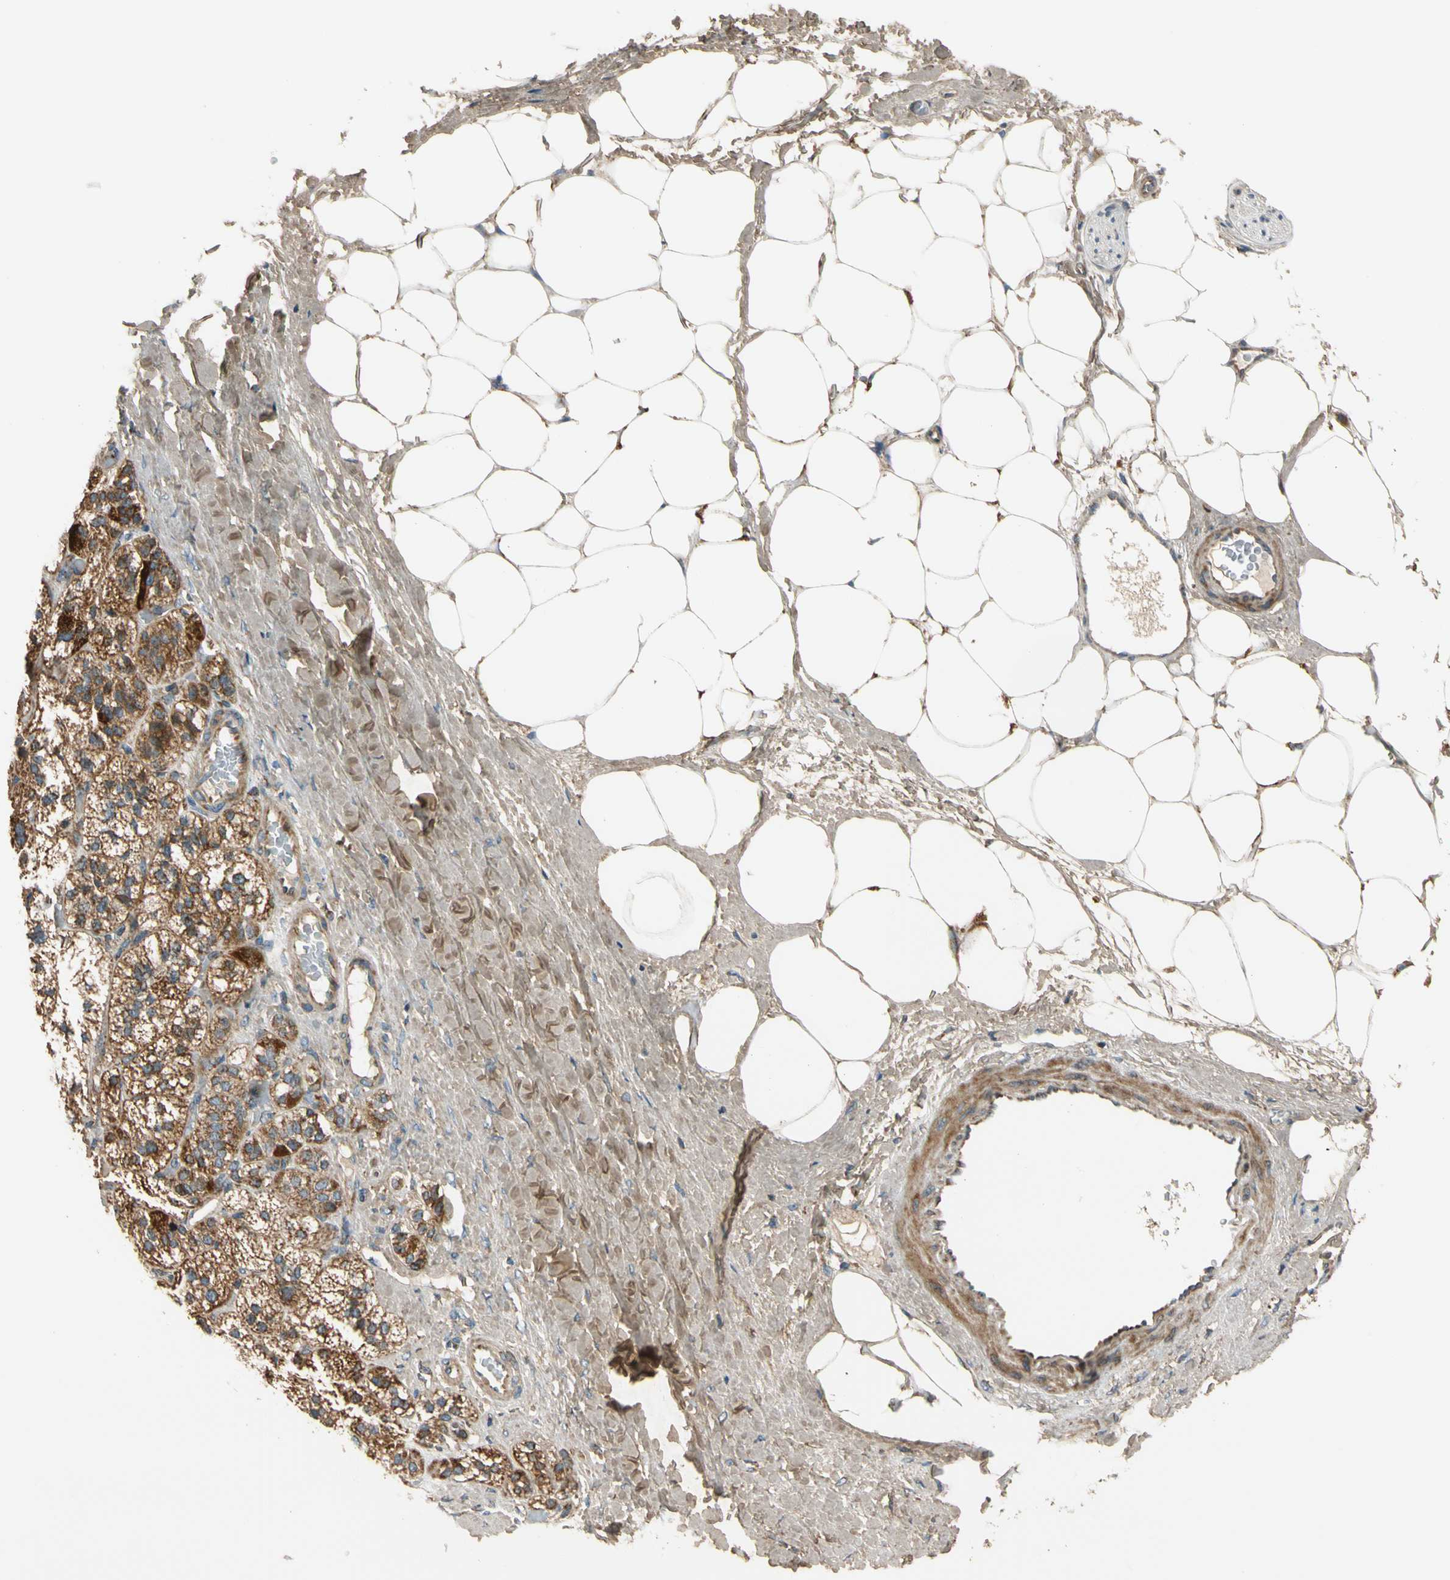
{"staining": {"intensity": "strong", "quantity": ">75%", "location": "cytoplasmic/membranous"}, "tissue": "adrenal gland", "cell_type": "Glandular cells", "image_type": "normal", "snomed": [{"axis": "morphology", "description": "Normal tissue, NOS"}, {"axis": "topography", "description": "Adrenal gland"}], "caption": "Adrenal gland stained for a protein (brown) exhibits strong cytoplasmic/membranous positive staining in about >75% of glandular cells.", "gene": "MST1R", "patient": {"sex": "male", "age": 57}}